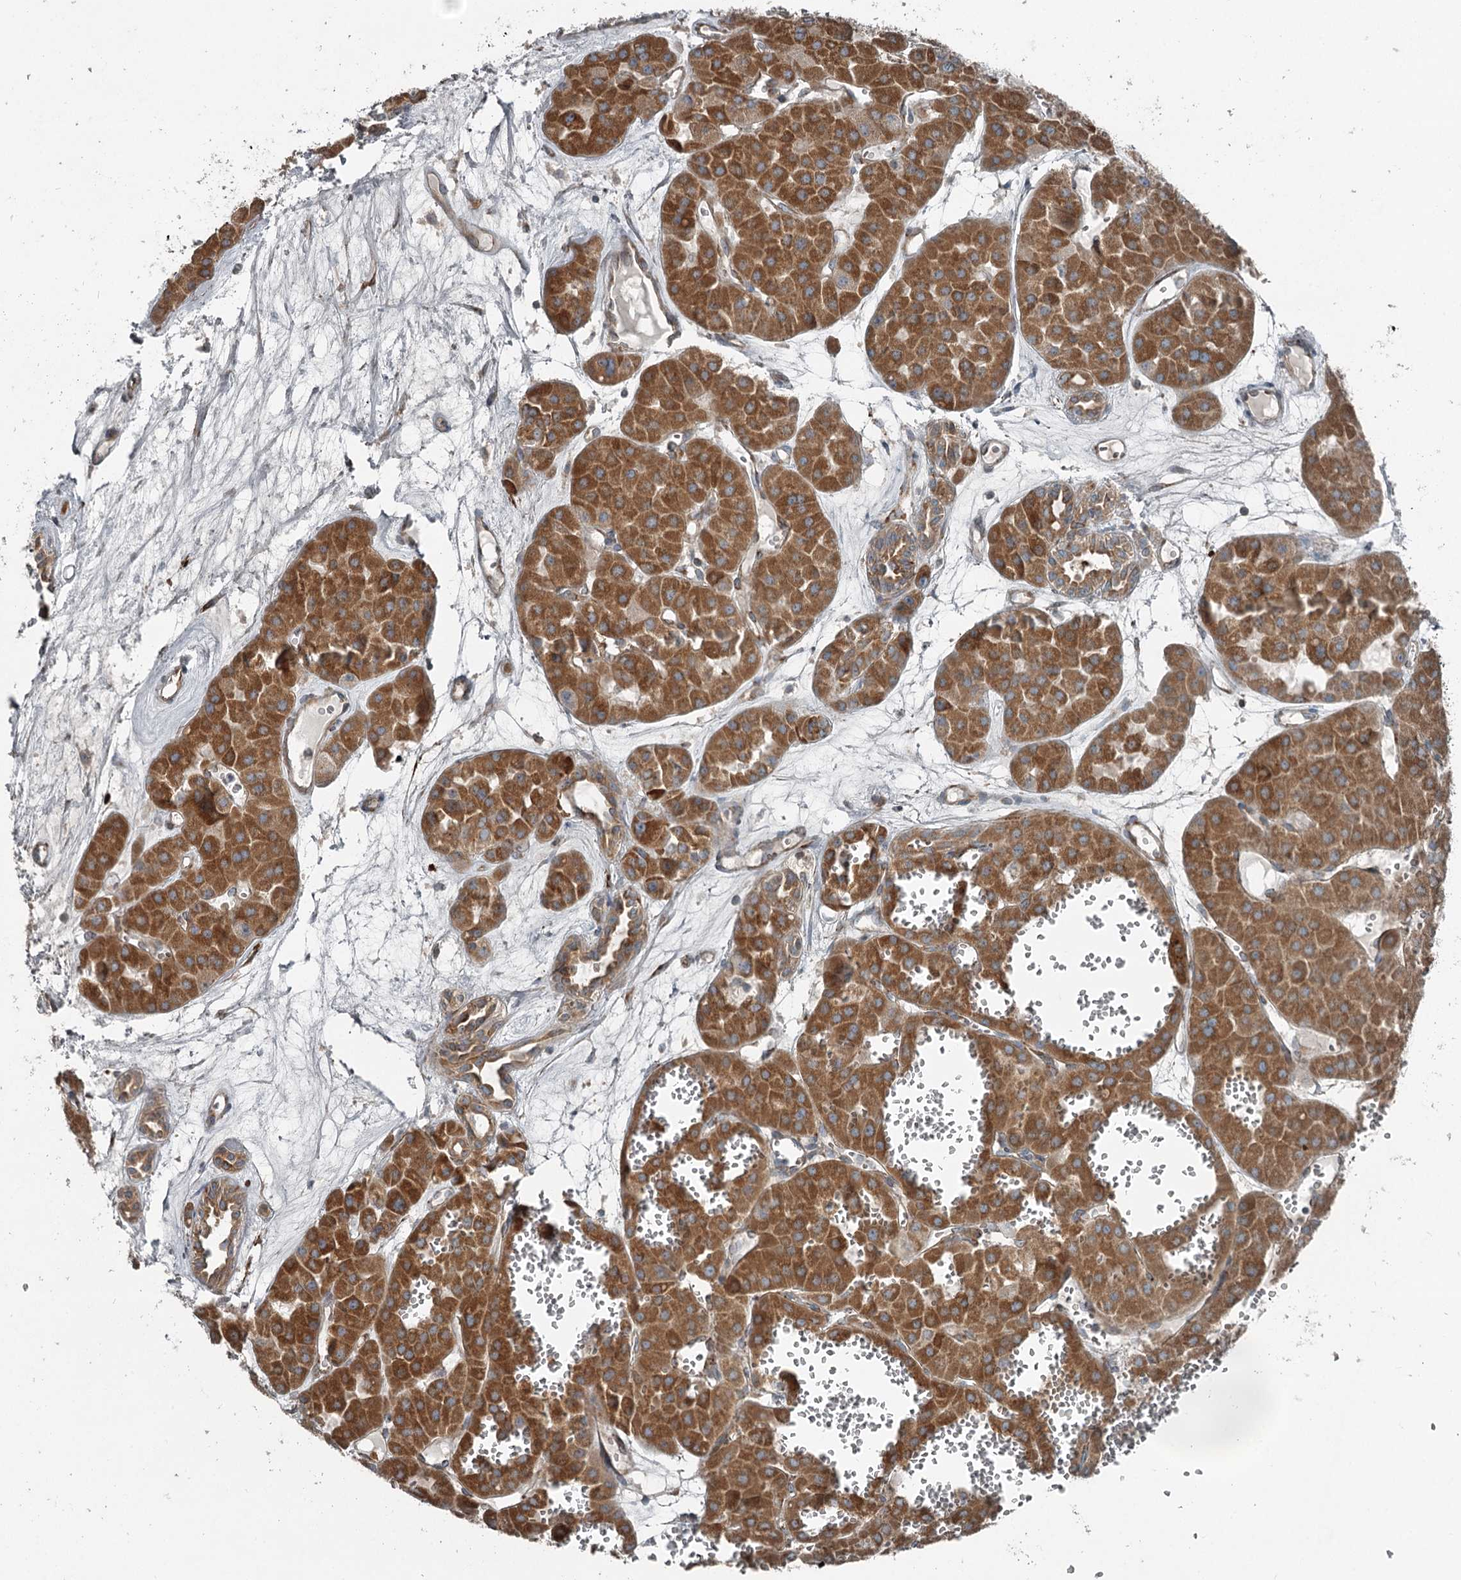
{"staining": {"intensity": "moderate", "quantity": ">75%", "location": "cytoplasmic/membranous"}, "tissue": "renal cancer", "cell_type": "Tumor cells", "image_type": "cancer", "snomed": [{"axis": "morphology", "description": "Carcinoma, NOS"}, {"axis": "topography", "description": "Kidney"}], "caption": "Immunohistochemistry of human renal cancer (carcinoma) displays medium levels of moderate cytoplasmic/membranous positivity in about >75% of tumor cells. (brown staining indicates protein expression, while blue staining denotes nuclei).", "gene": "RASSF8", "patient": {"sex": "female", "age": 75}}